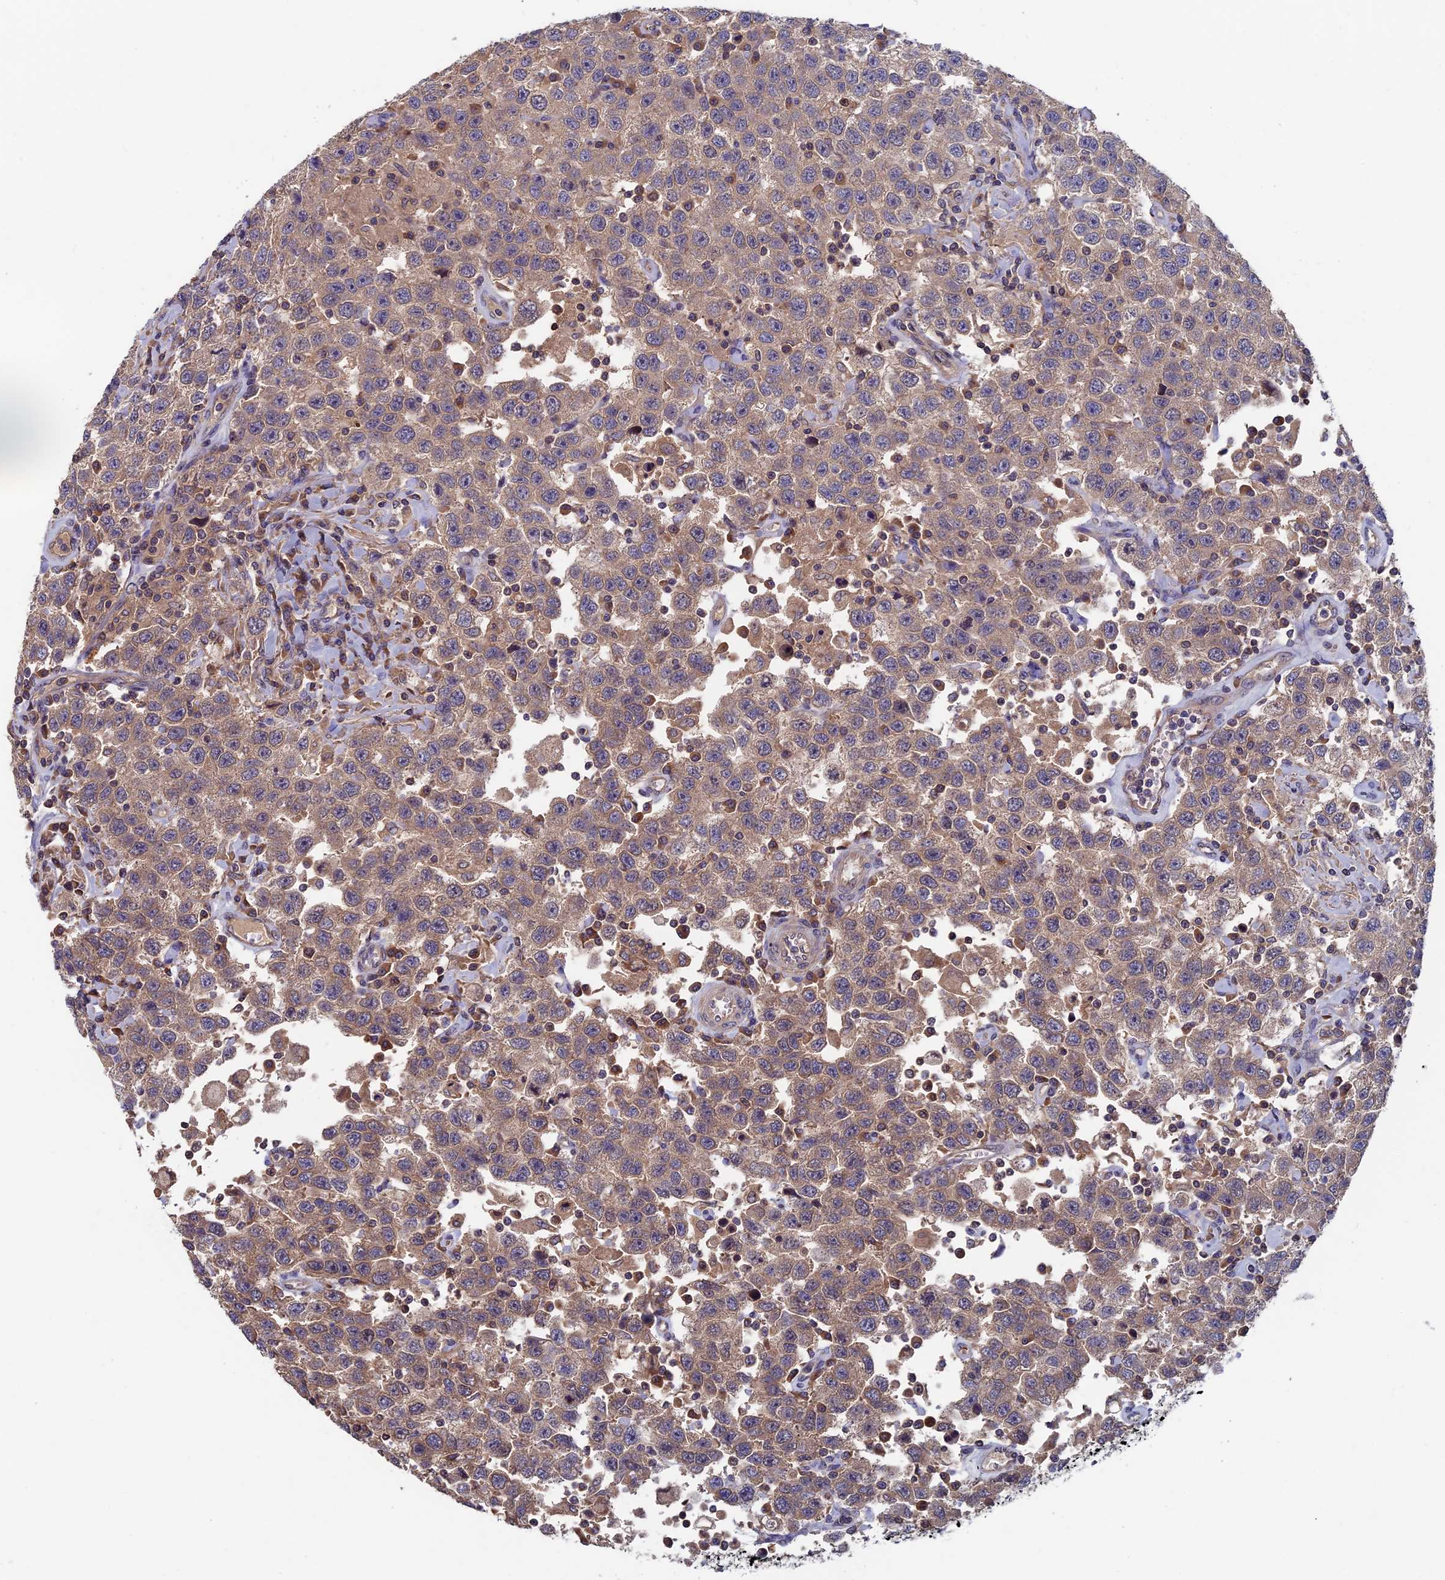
{"staining": {"intensity": "moderate", "quantity": ">75%", "location": "cytoplasmic/membranous"}, "tissue": "testis cancer", "cell_type": "Tumor cells", "image_type": "cancer", "snomed": [{"axis": "morphology", "description": "Seminoma, NOS"}, {"axis": "topography", "description": "Testis"}], "caption": "Human testis cancer stained with a brown dye reveals moderate cytoplasmic/membranous positive positivity in about >75% of tumor cells.", "gene": "TNK2", "patient": {"sex": "male", "age": 41}}